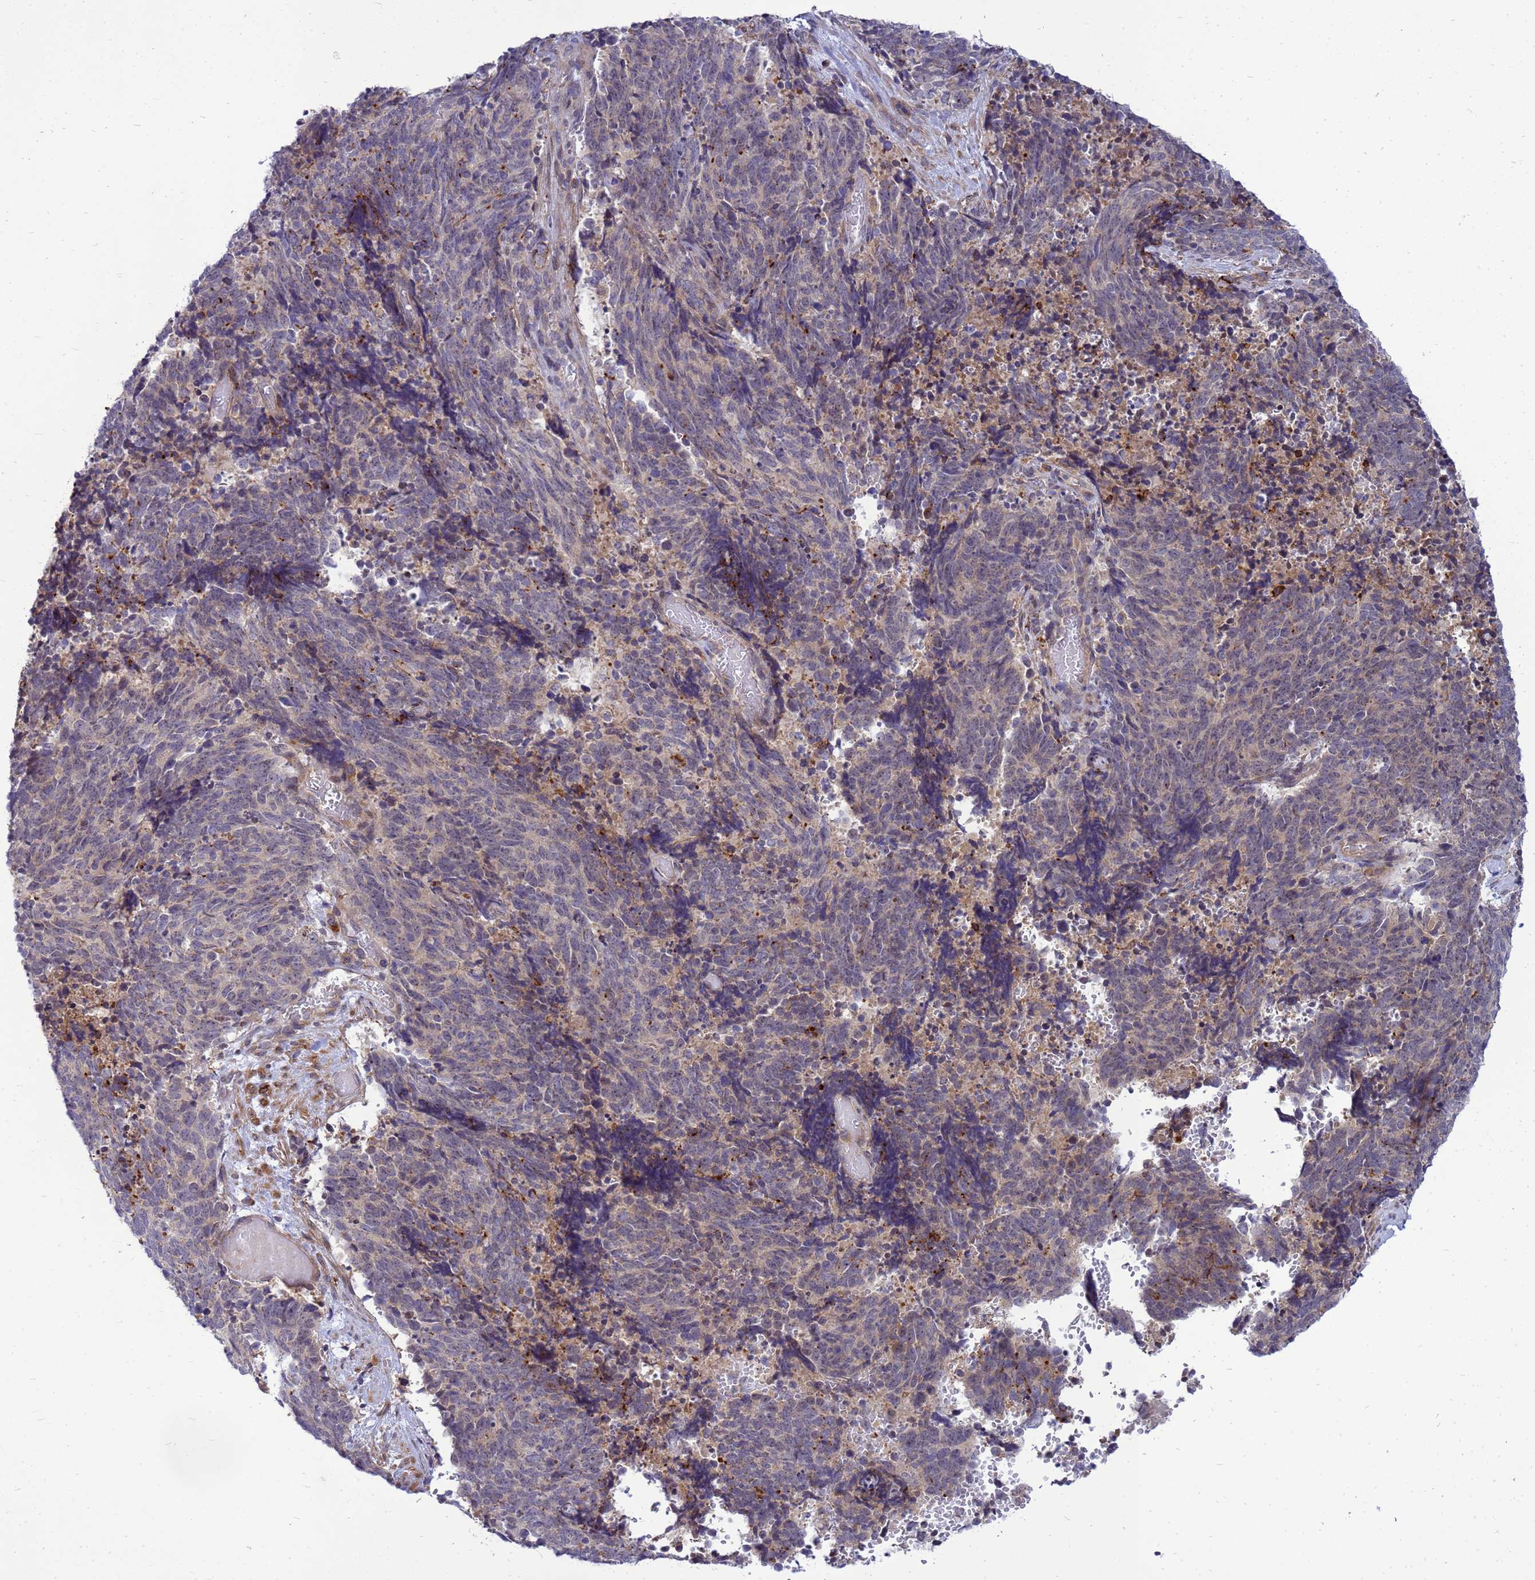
{"staining": {"intensity": "weak", "quantity": "<25%", "location": "cytoplasmic/membranous"}, "tissue": "cervical cancer", "cell_type": "Tumor cells", "image_type": "cancer", "snomed": [{"axis": "morphology", "description": "Squamous cell carcinoma, NOS"}, {"axis": "topography", "description": "Cervix"}], "caption": "High magnification brightfield microscopy of cervical cancer (squamous cell carcinoma) stained with DAB (3,3'-diaminobenzidine) (brown) and counterstained with hematoxylin (blue): tumor cells show no significant staining.", "gene": "C12orf43", "patient": {"sex": "female", "age": 29}}